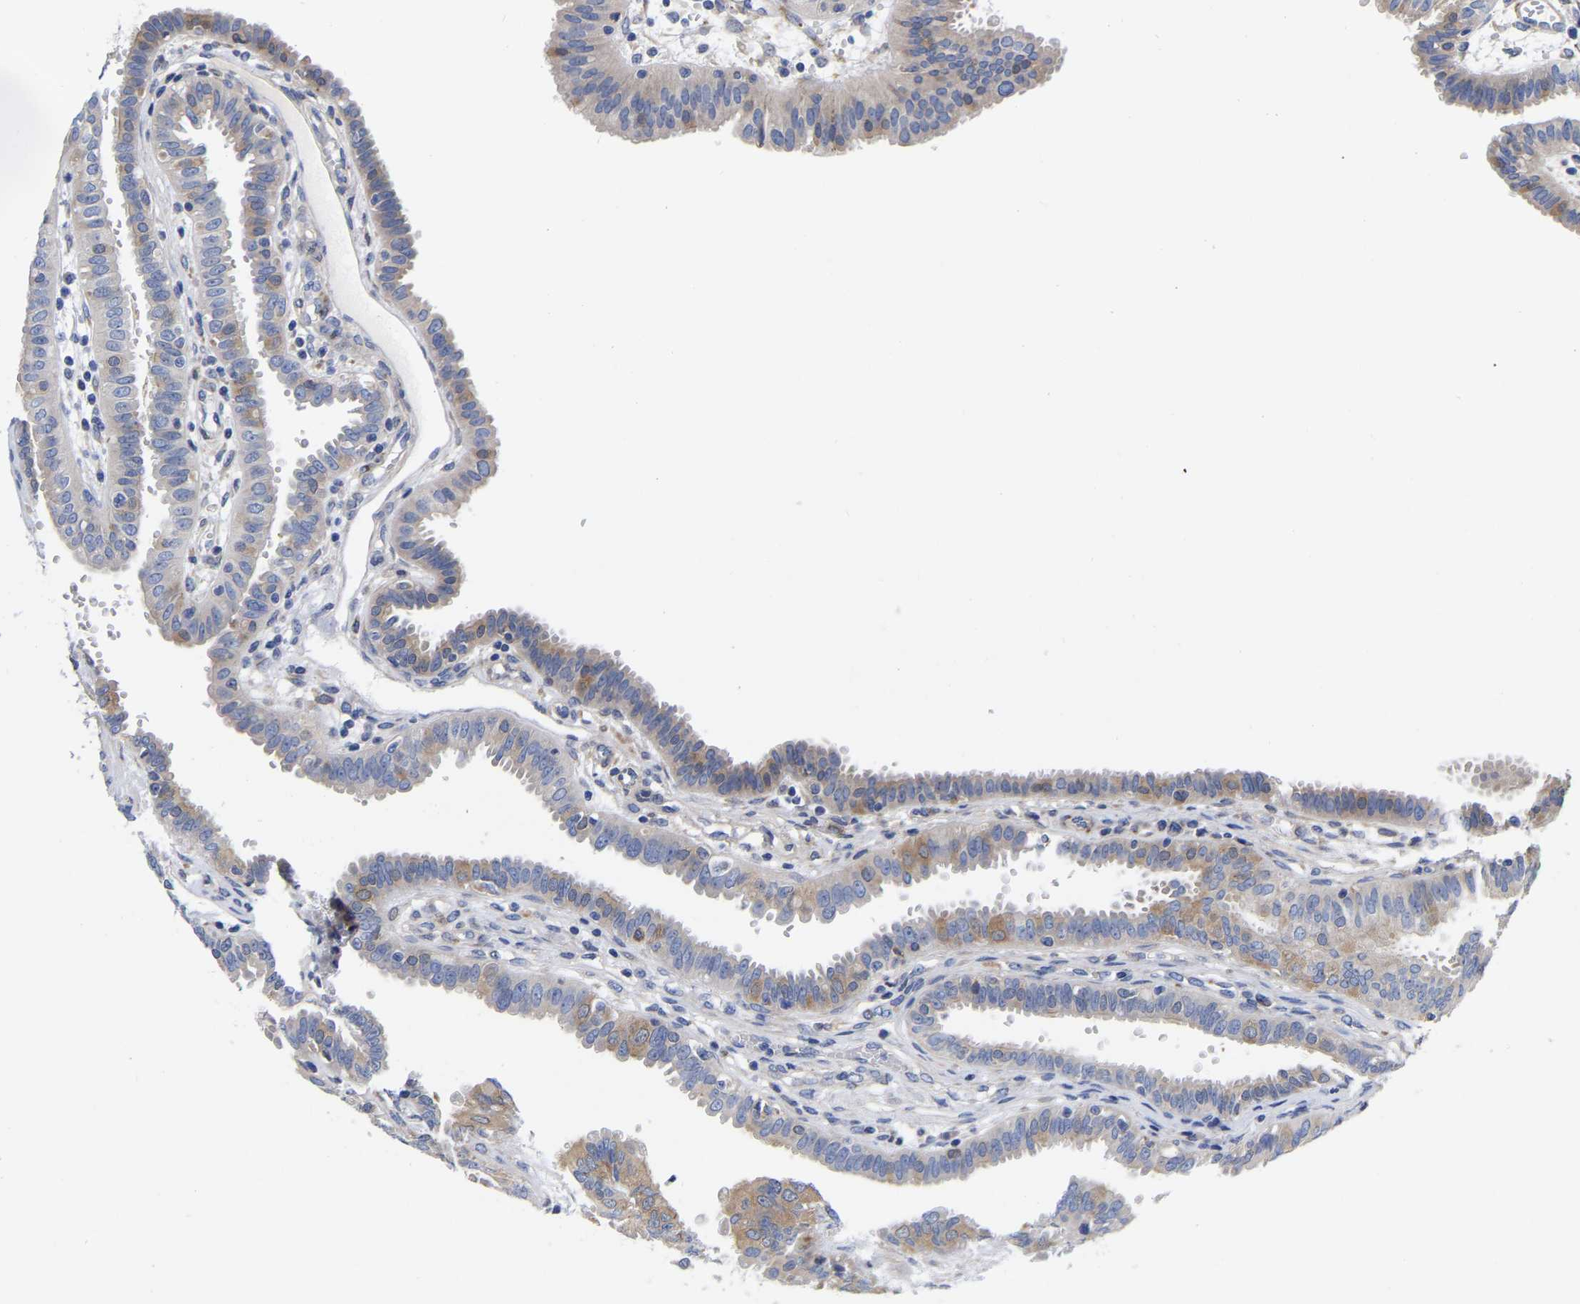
{"staining": {"intensity": "weak", "quantity": ">75%", "location": "cytoplasmic/membranous"}, "tissue": "fallopian tube", "cell_type": "Glandular cells", "image_type": "normal", "snomed": [{"axis": "morphology", "description": "Normal tissue, NOS"}, {"axis": "topography", "description": "Fallopian tube"}, {"axis": "topography", "description": "Placenta"}], "caption": "An immunohistochemistry (IHC) photomicrograph of benign tissue is shown. Protein staining in brown labels weak cytoplasmic/membranous positivity in fallopian tube within glandular cells. Nuclei are stained in blue.", "gene": "CFAP298", "patient": {"sex": "female", "age": 32}}